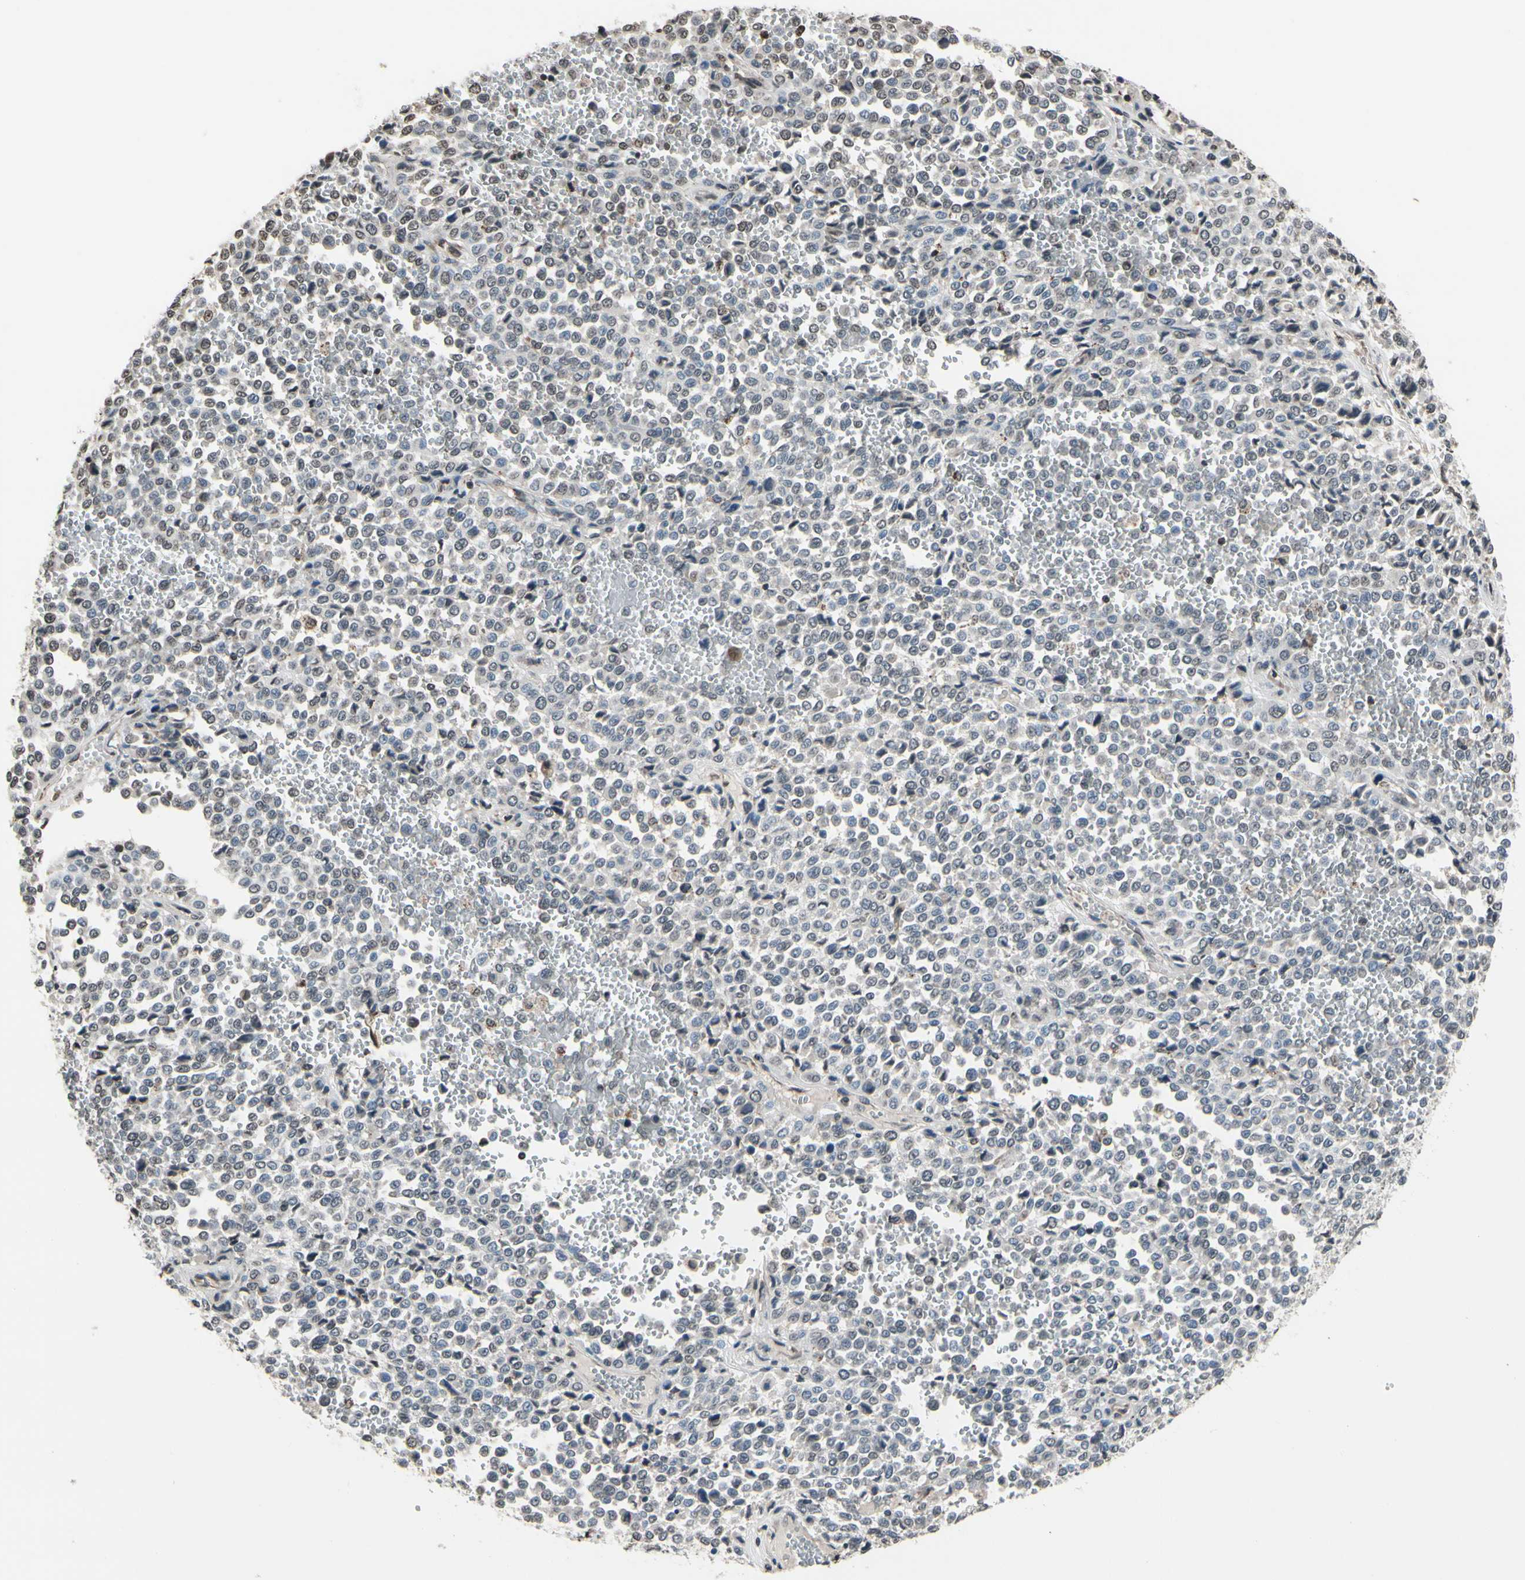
{"staining": {"intensity": "negative", "quantity": "none", "location": "none"}, "tissue": "melanoma", "cell_type": "Tumor cells", "image_type": "cancer", "snomed": [{"axis": "morphology", "description": "Malignant melanoma, Metastatic site"}, {"axis": "topography", "description": "Pancreas"}], "caption": "Immunohistochemistry (IHC) histopathology image of human melanoma stained for a protein (brown), which exhibits no expression in tumor cells.", "gene": "HIPK2", "patient": {"sex": "female", "age": 30}}